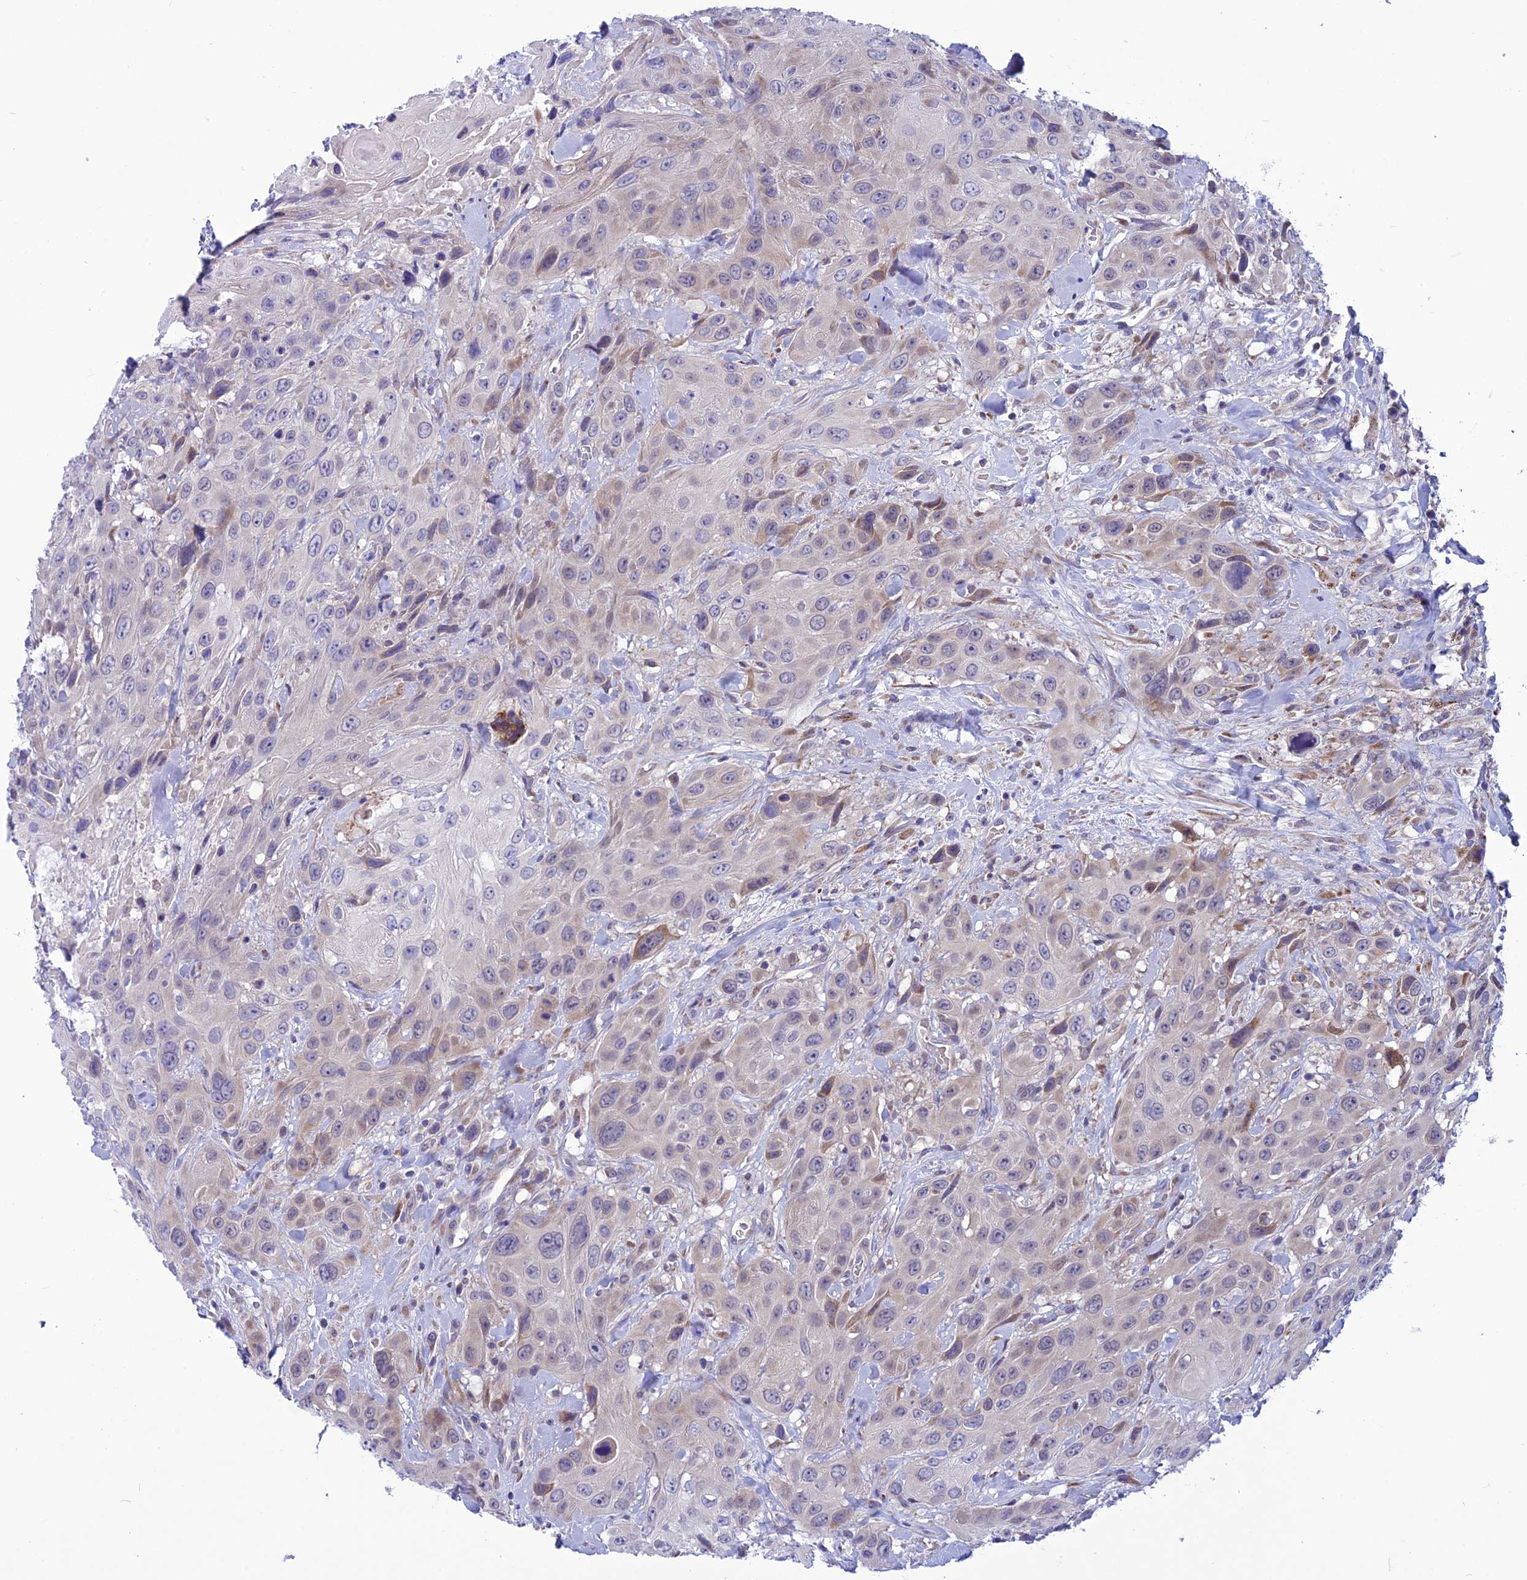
{"staining": {"intensity": "weak", "quantity": "<25%", "location": "cytoplasmic/membranous"}, "tissue": "head and neck cancer", "cell_type": "Tumor cells", "image_type": "cancer", "snomed": [{"axis": "morphology", "description": "Squamous cell carcinoma, NOS"}, {"axis": "topography", "description": "Head-Neck"}], "caption": "Squamous cell carcinoma (head and neck) was stained to show a protein in brown. There is no significant expression in tumor cells. The staining is performed using DAB (3,3'-diaminobenzidine) brown chromogen with nuclei counter-stained in using hematoxylin.", "gene": "PSMF1", "patient": {"sex": "male", "age": 81}}